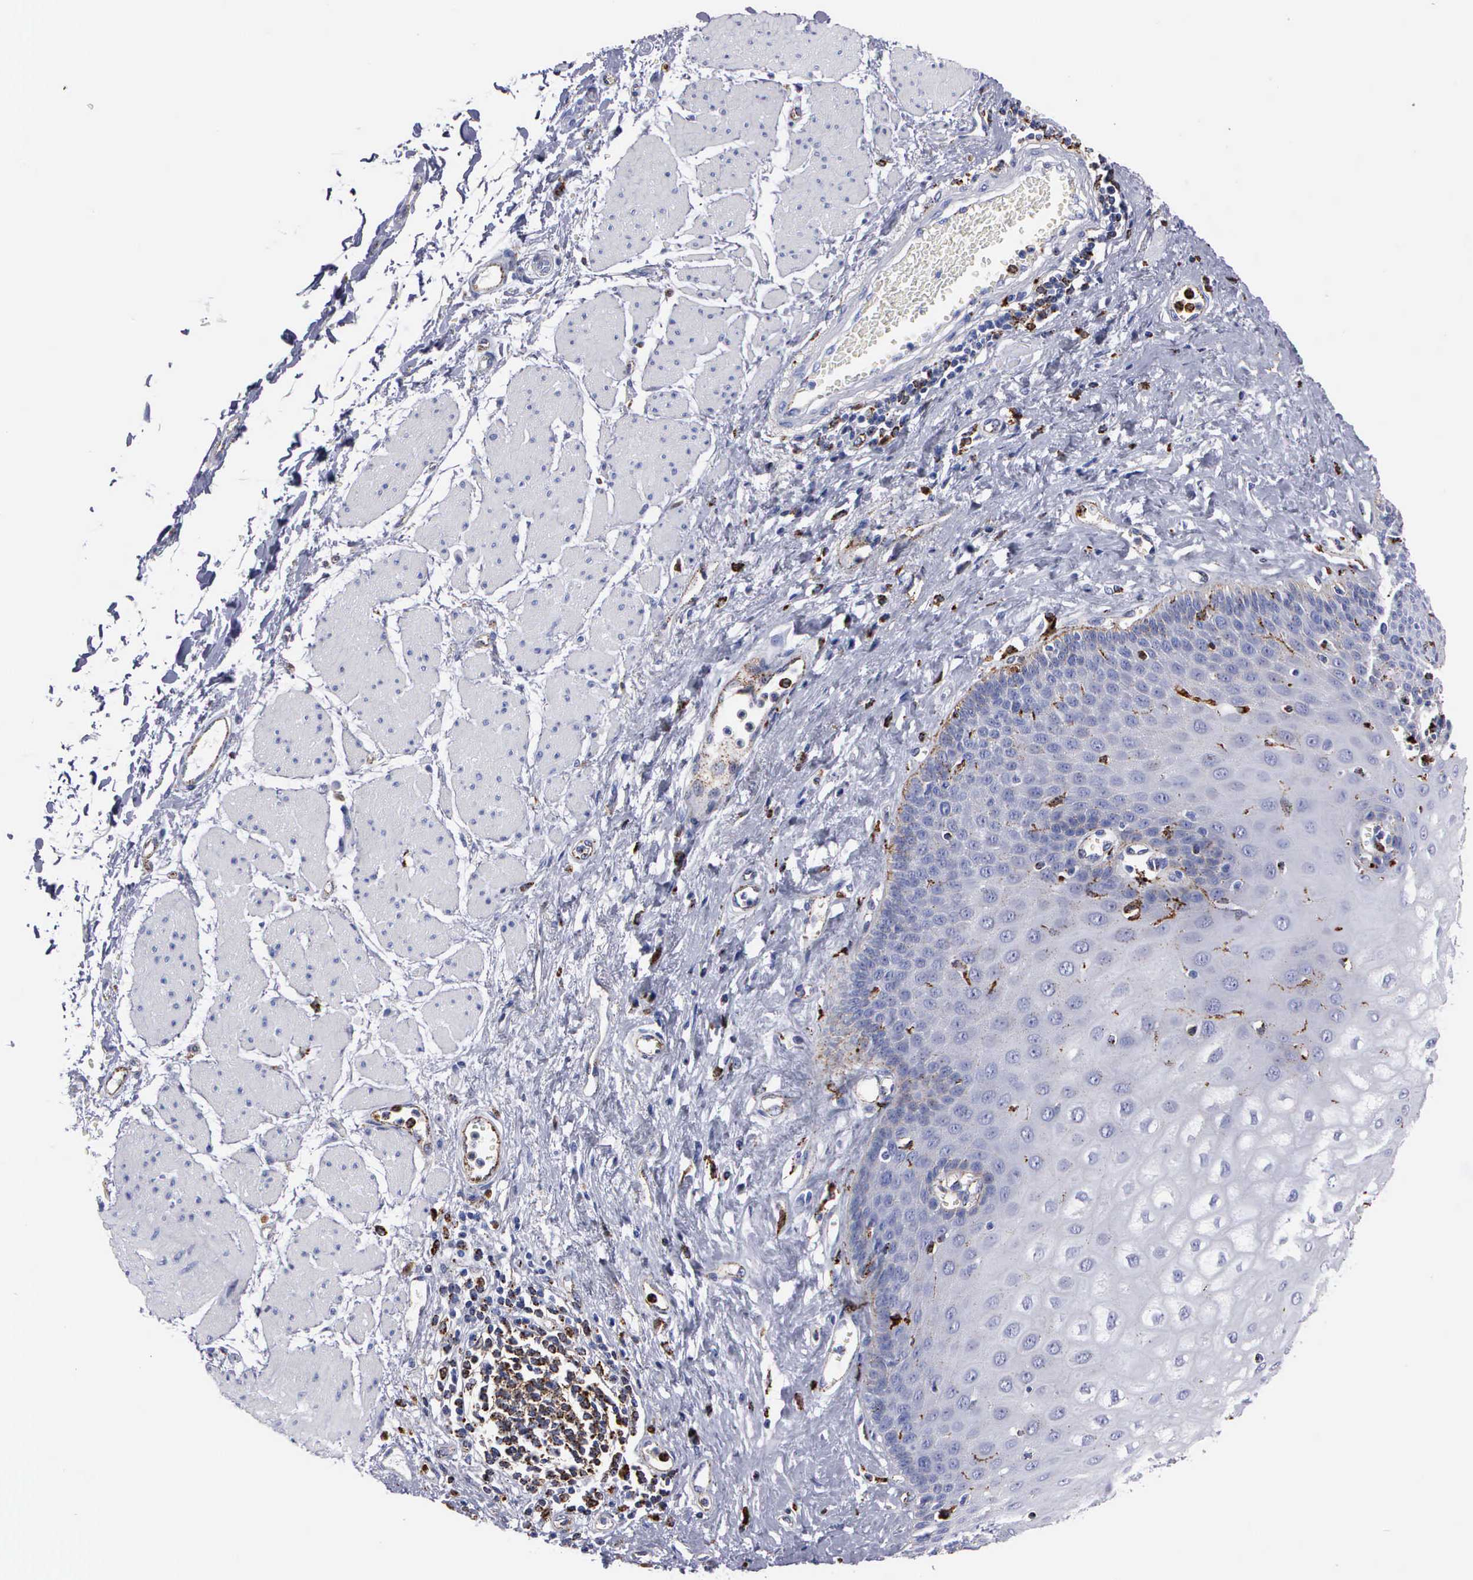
{"staining": {"intensity": "negative", "quantity": "none", "location": "none"}, "tissue": "esophagus", "cell_type": "Squamous epithelial cells", "image_type": "normal", "snomed": [{"axis": "morphology", "description": "Normal tissue, NOS"}, {"axis": "topography", "description": "Esophagus"}], "caption": "DAB immunohistochemical staining of unremarkable human esophagus reveals no significant staining in squamous epithelial cells.", "gene": "CTSH", "patient": {"sex": "male", "age": 65}}